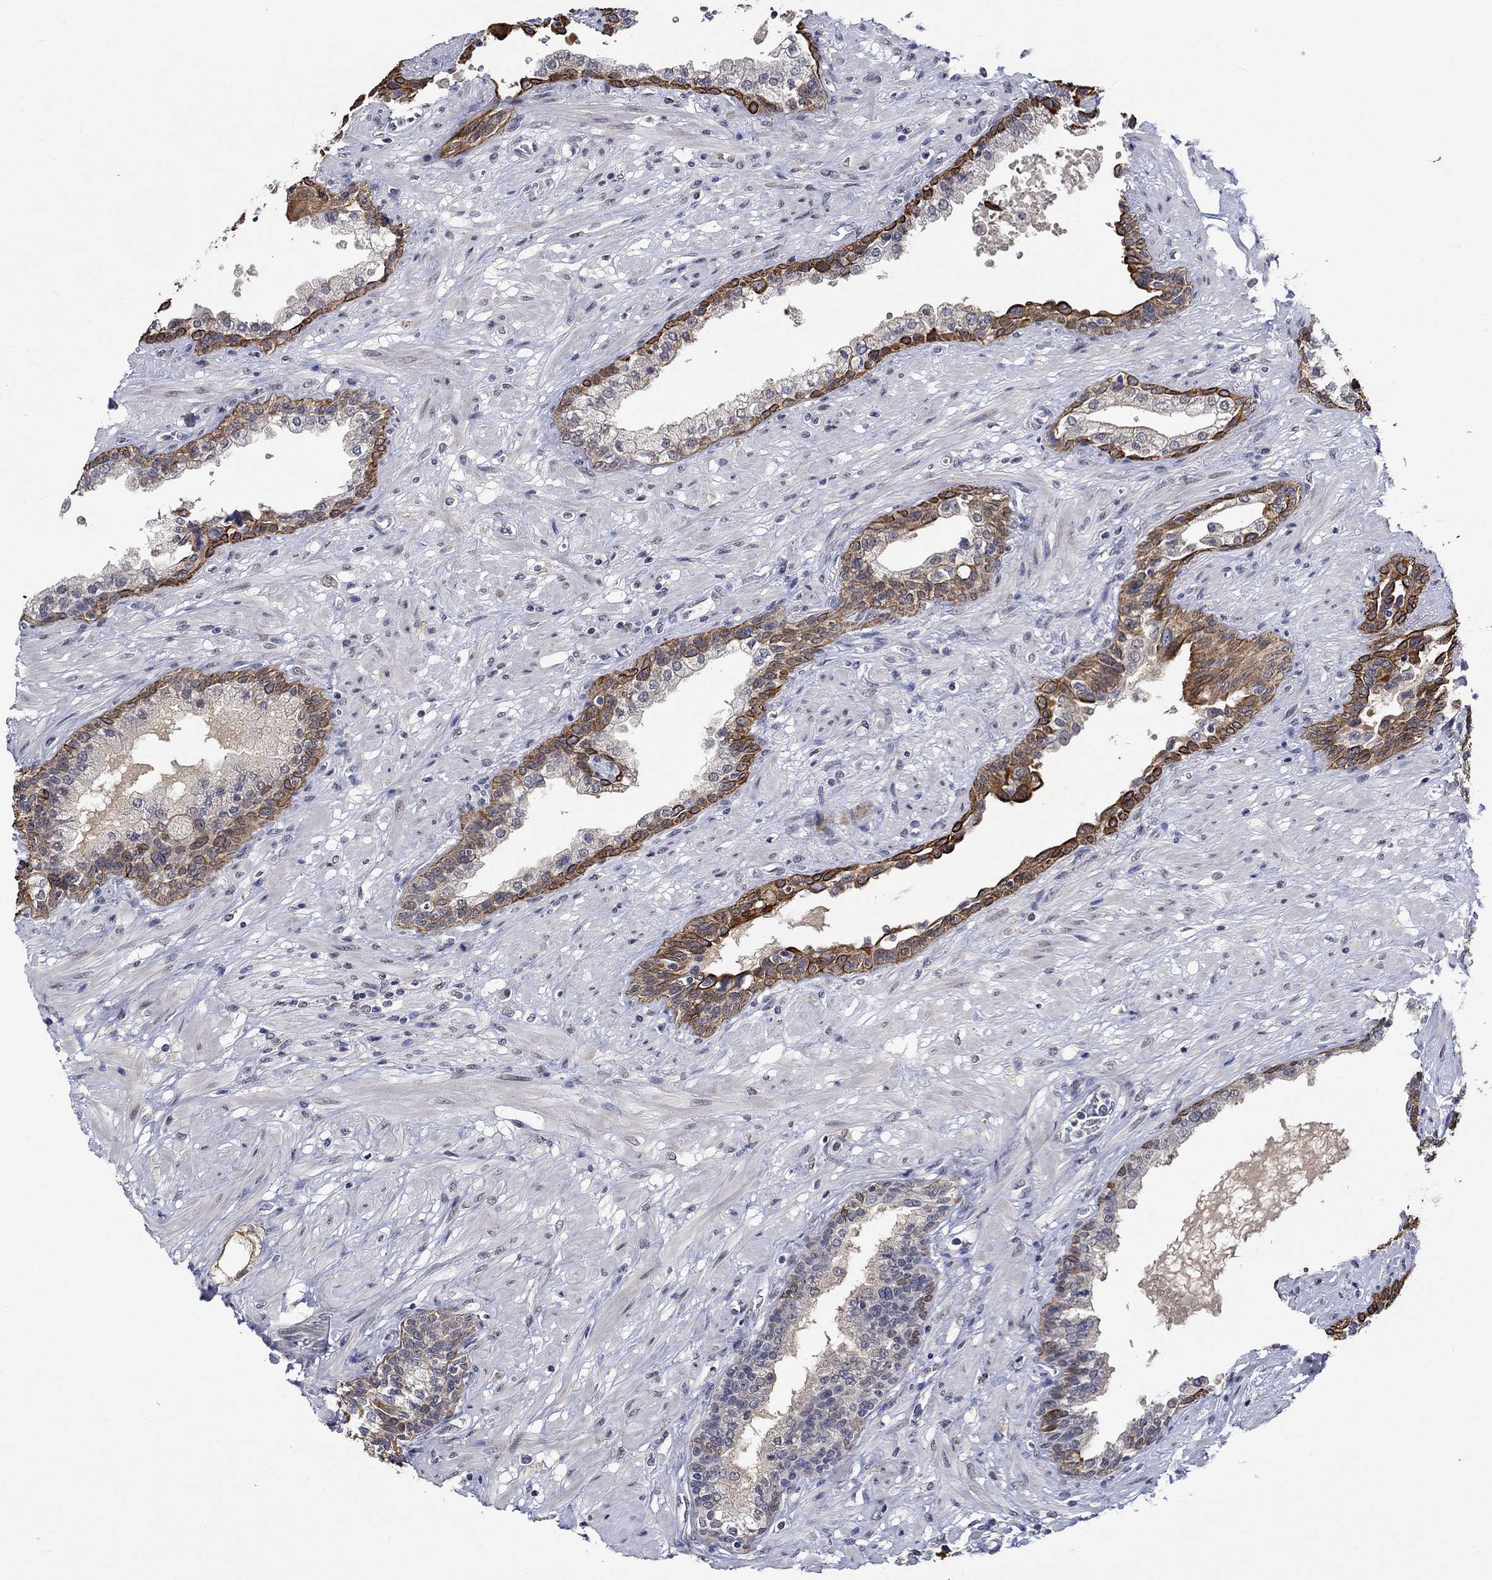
{"staining": {"intensity": "strong", "quantity": "<25%", "location": "cytoplasmic/membranous"}, "tissue": "prostate", "cell_type": "Glandular cells", "image_type": "normal", "snomed": [{"axis": "morphology", "description": "Normal tissue, NOS"}, {"axis": "topography", "description": "Prostate"}], "caption": "Approximately <25% of glandular cells in unremarkable human prostate display strong cytoplasmic/membranous protein positivity as visualized by brown immunohistochemical staining.", "gene": "DDX3Y", "patient": {"sex": "male", "age": 63}}